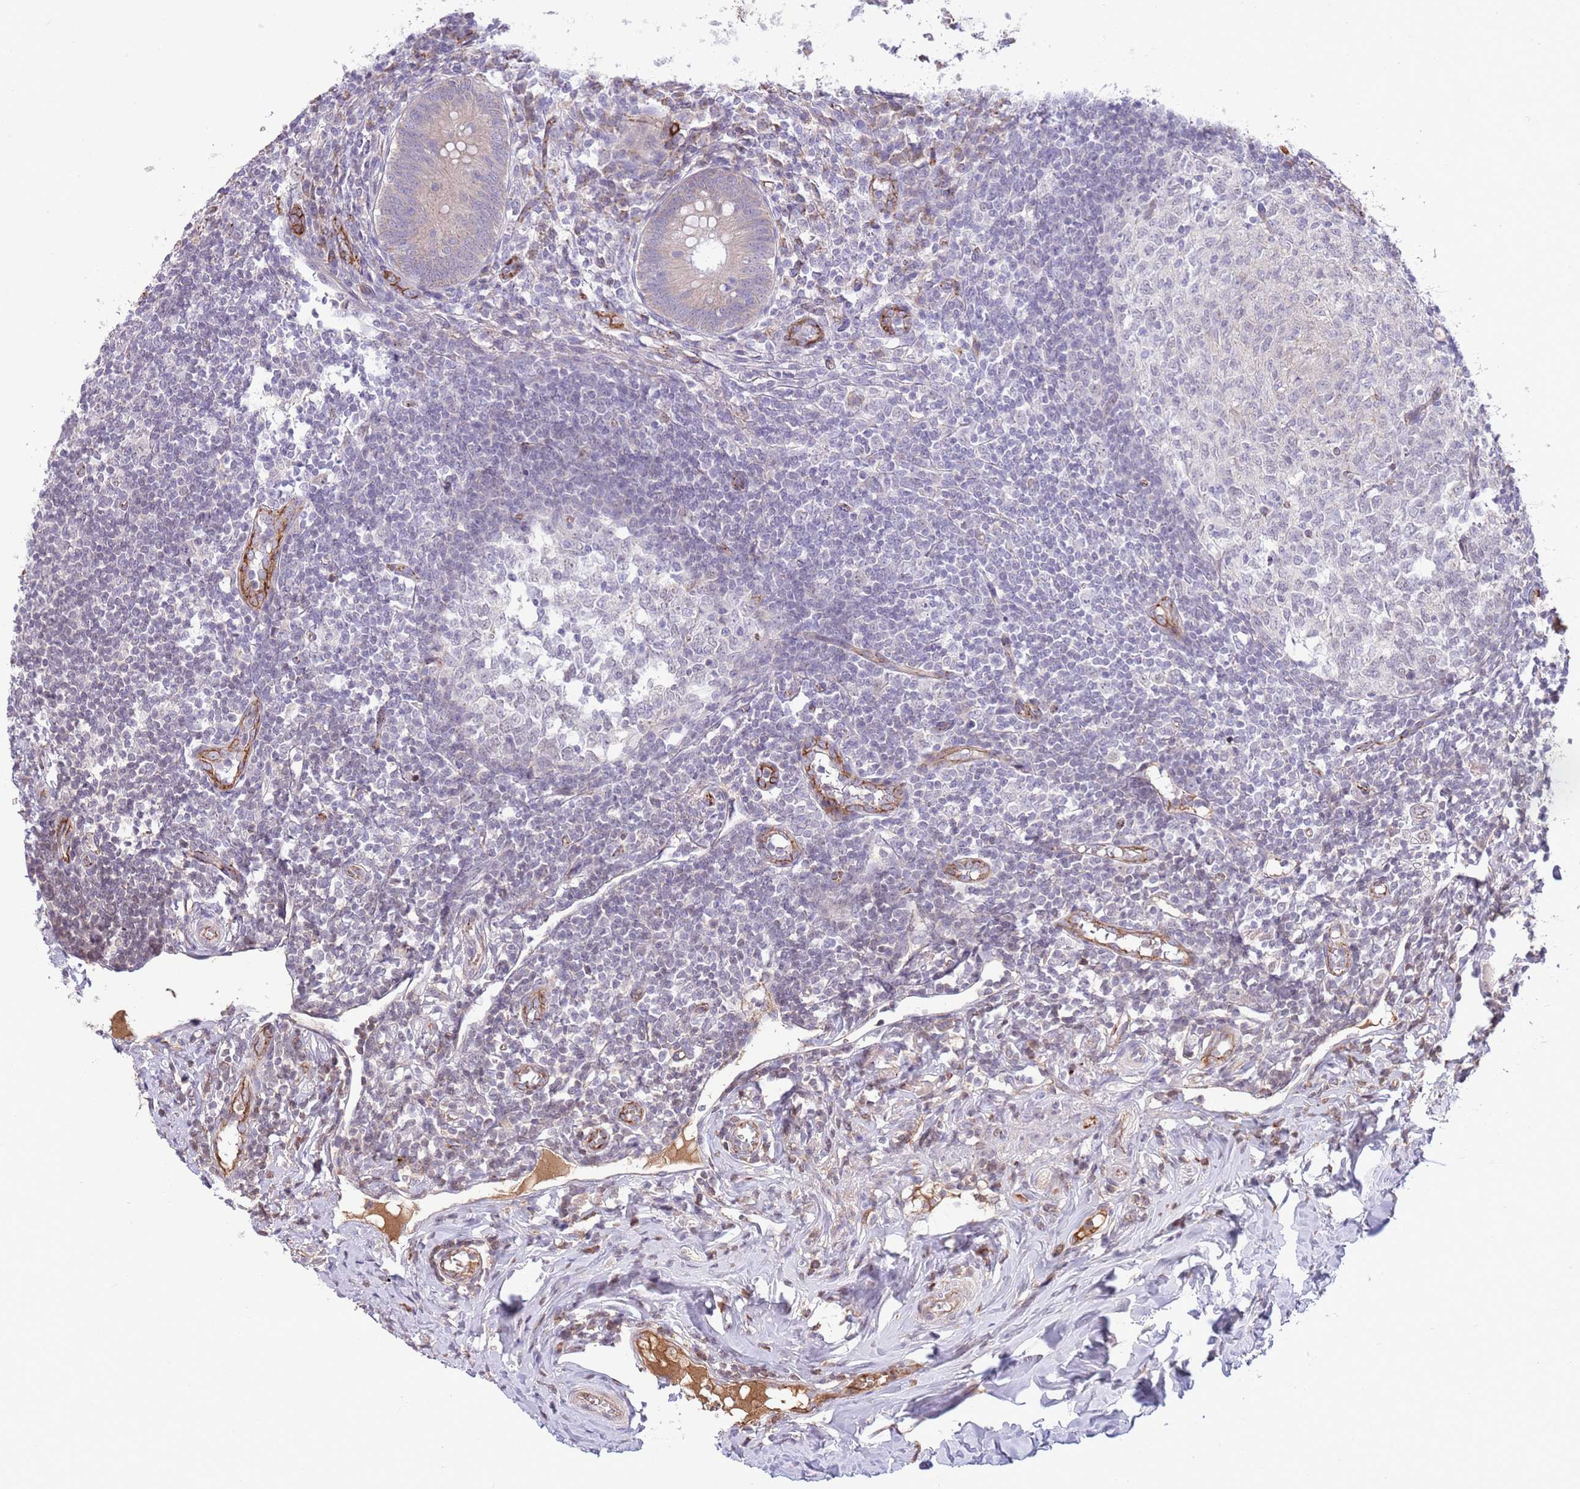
{"staining": {"intensity": "weak", "quantity": "25%-75%", "location": "cytoplasmic/membranous"}, "tissue": "appendix", "cell_type": "Glandular cells", "image_type": "normal", "snomed": [{"axis": "morphology", "description": "Normal tissue, NOS"}, {"axis": "topography", "description": "Appendix"}], "caption": "Appendix stained with DAB (3,3'-diaminobenzidine) immunohistochemistry reveals low levels of weak cytoplasmic/membranous expression in about 25%-75% of glandular cells.", "gene": "DPP10", "patient": {"sex": "female", "age": 33}}